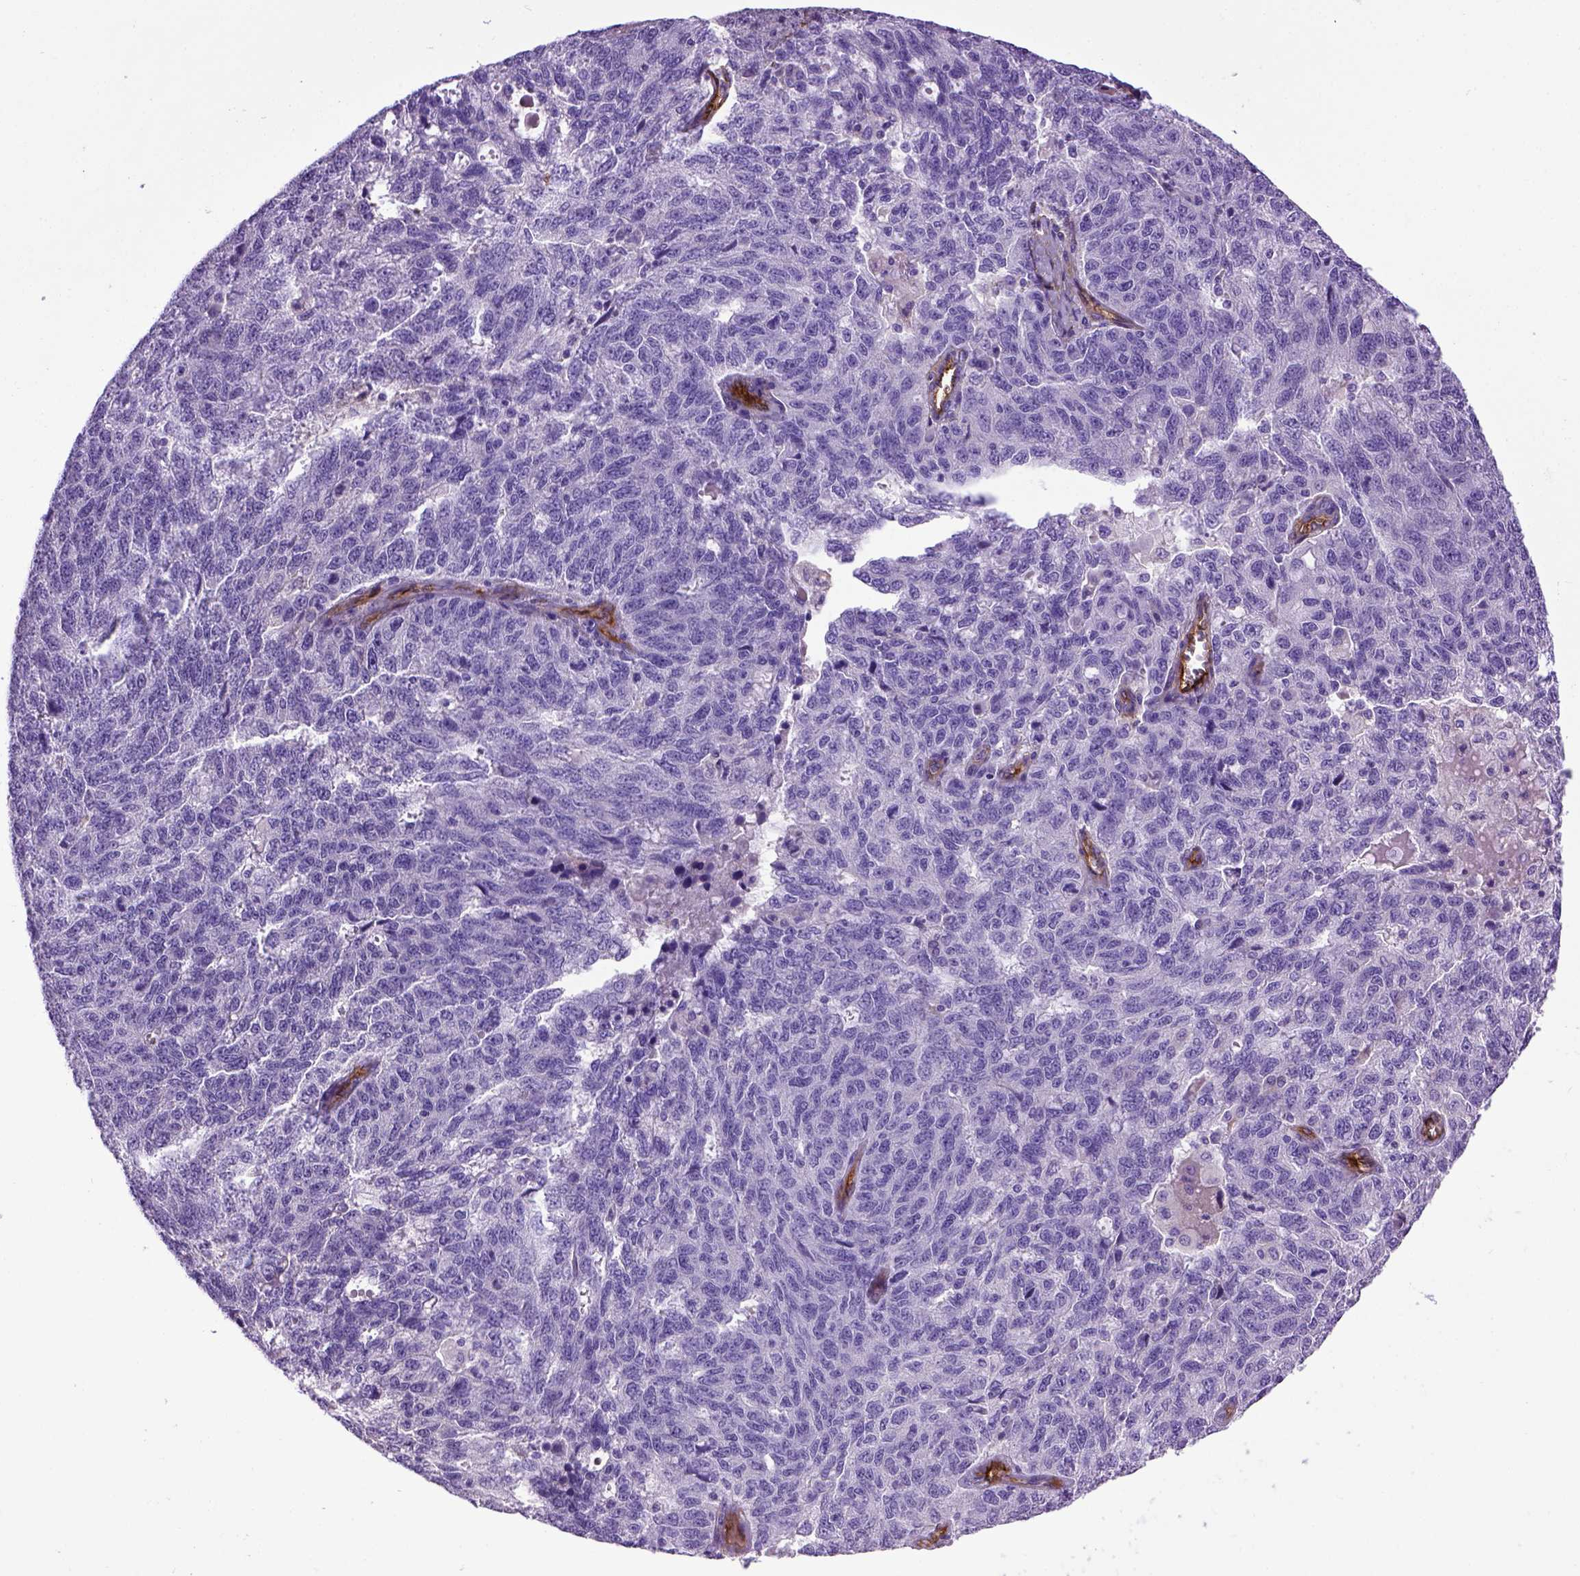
{"staining": {"intensity": "negative", "quantity": "none", "location": "none"}, "tissue": "ovarian cancer", "cell_type": "Tumor cells", "image_type": "cancer", "snomed": [{"axis": "morphology", "description": "Cystadenocarcinoma, serous, NOS"}, {"axis": "topography", "description": "Ovary"}], "caption": "High power microscopy image of an IHC micrograph of ovarian cancer (serous cystadenocarcinoma), revealing no significant expression in tumor cells.", "gene": "ENG", "patient": {"sex": "female", "age": 71}}